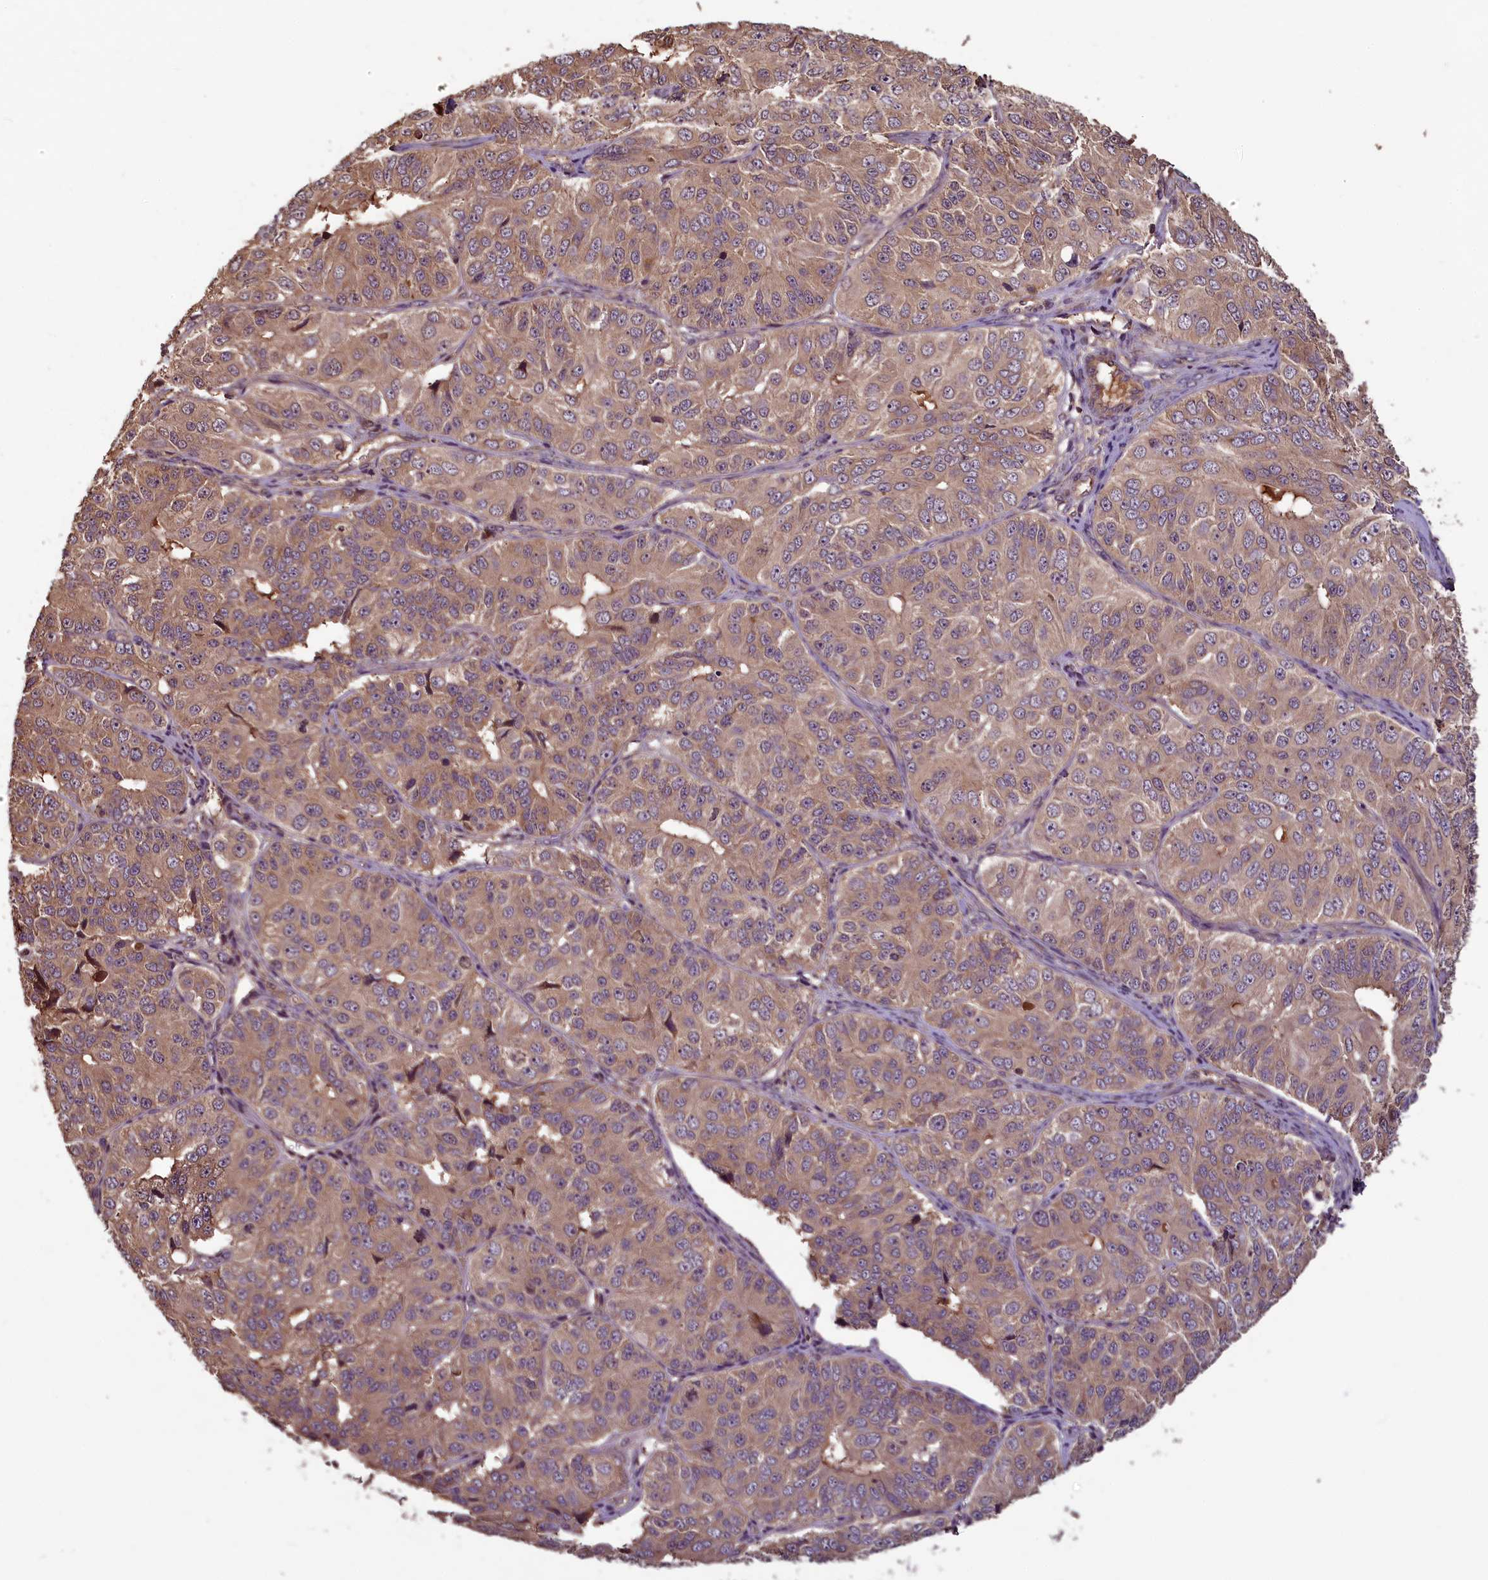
{"staining": {"intensity": "moderate", "quantity": ">75%", "location": "cytoplasmic/membranous"}, "tissue": "ovarian cancer", "cell_type": "Tumor cells", "image_type": "cancer", "snomed": [{"axis": "morphology", "description": "Carcinoma, endometroid"}, {"axis": "topography", "description": "Ovary"}], "caption": "A brown stain labels moderate cytoplasmic/membranous staining of a protein in human ovarian endometroid carcinoma tumor cells.", "gene": "NUDT6", "patient": {"sex": "female", "age": 51}}